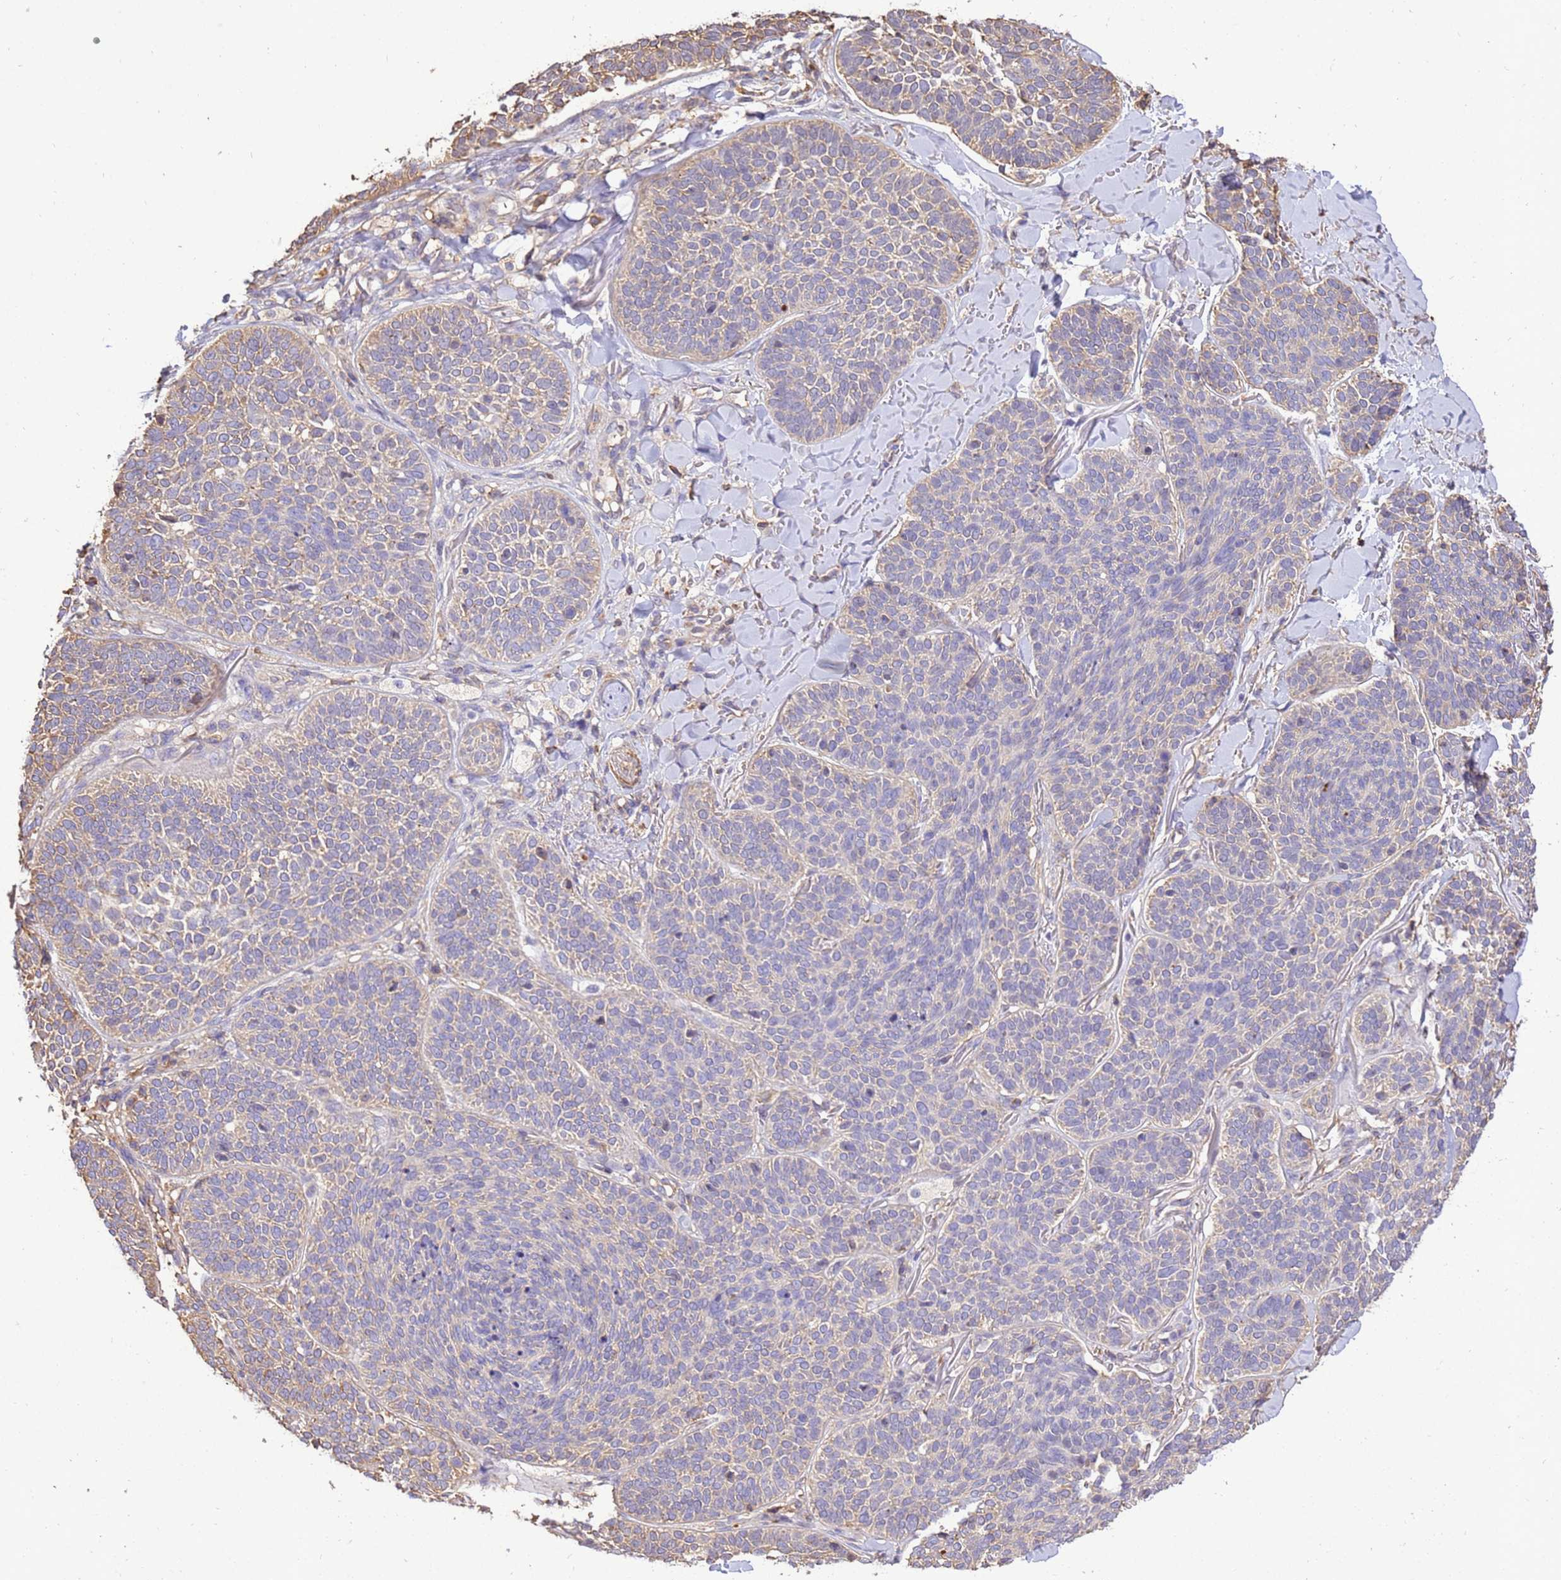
{"staining": {"intensity": "moderate", "quantity": "<25%", "location": "cytoplasmic/membranous"}, "tissue": "skin cancer", "cell_type": "Tumor cells", "image_type": "cancer", "snomed": [{"axis": "morphology", "description": "Basal cell carcinoma"}, {"axis": "topography", "description": "Skin"}], "caption": "Protein staining displays moderate cytoplasmic/membranous staining in approximately <25% of tumor cells in basal cell carcinoma (skin).", "gene": "WDR64", "patient": {"sex": "male", "age": 85}}